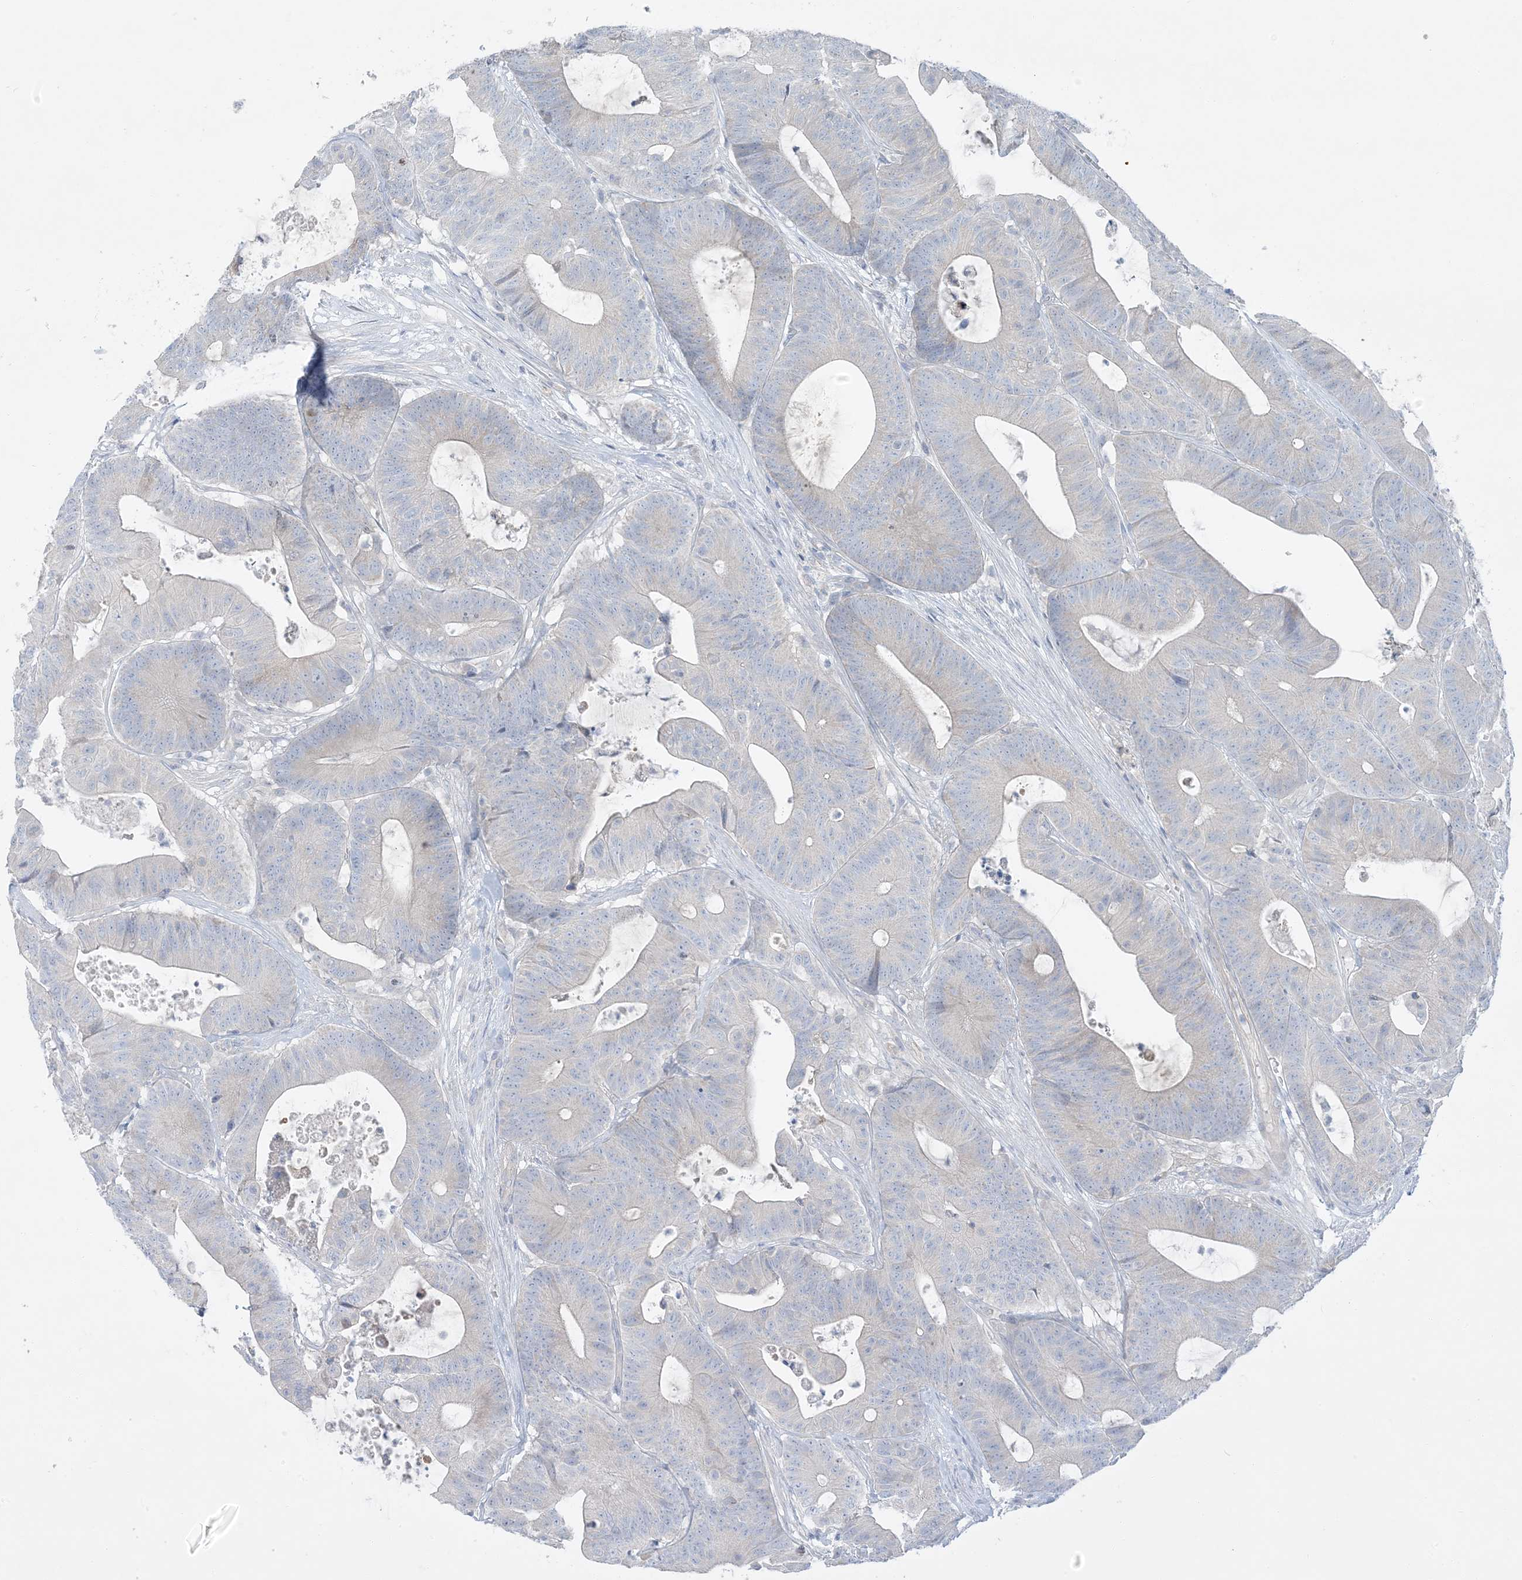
{"staining": {"intensity": "negative", "quantity": "none", "location": "none"}, "tissue": "colorectal cancer", "cell_type": "Tumor cells", "image_type": "cancer", "snomed": [{"axis": "morphology", "description": "Adenocarcinoma, NOS"}, {"axis": "topography", "description": "Colon"}], "caption": "Tumor cells show no significant protein positivity in colorectal adenocarcinoma. The staining is performed using DAB brown chromogen with nuclei counter-stained in using hematoxylin.", "gene": "FAM184A", "patient": {"sex": "female", "age": 84}}